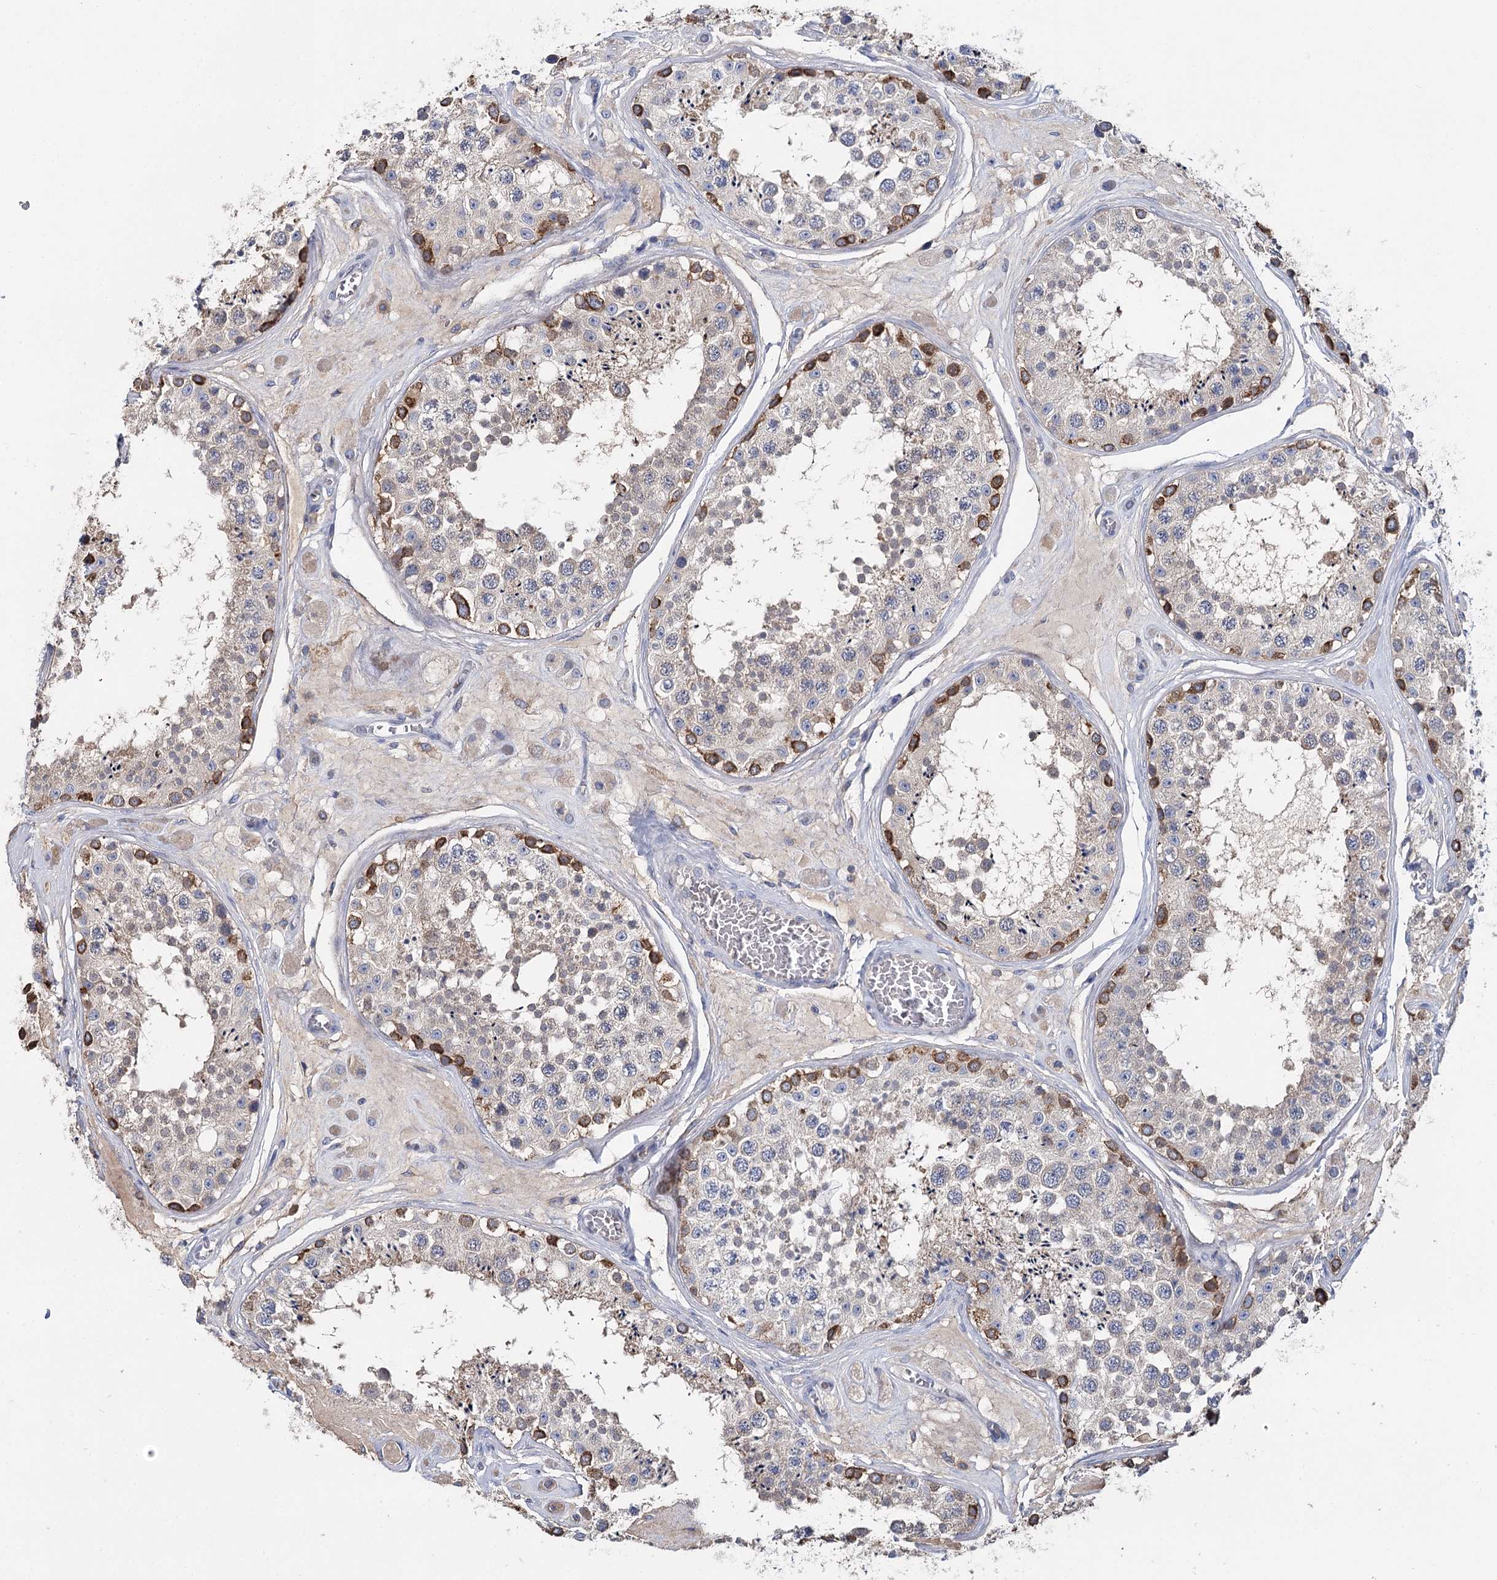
{"staining": {"intensity": "strong", "quantity": "<25%", "location": "cytoplasmic/membranous"}, "tissue": "testis", "cell_type": "Cells in seminiferous ducts", "image_type": "normal", "snomed": [{"axis": "morphology", "description": "Normal tissue, NOS"}, {"axis": "topography", "description": "Testis"}], "caption": "High-magnification brightfield microscopy of unremarkable testis stained with DAB (brown) and counterstained with hematoxylin (blue). cells in seminiferous ducts exhibit strong cytoplasmic/membranous staining is identified in approximately<25% of cells.", "gene": "ANKRD16", "patient": {"sex": "male", "age": 25}}